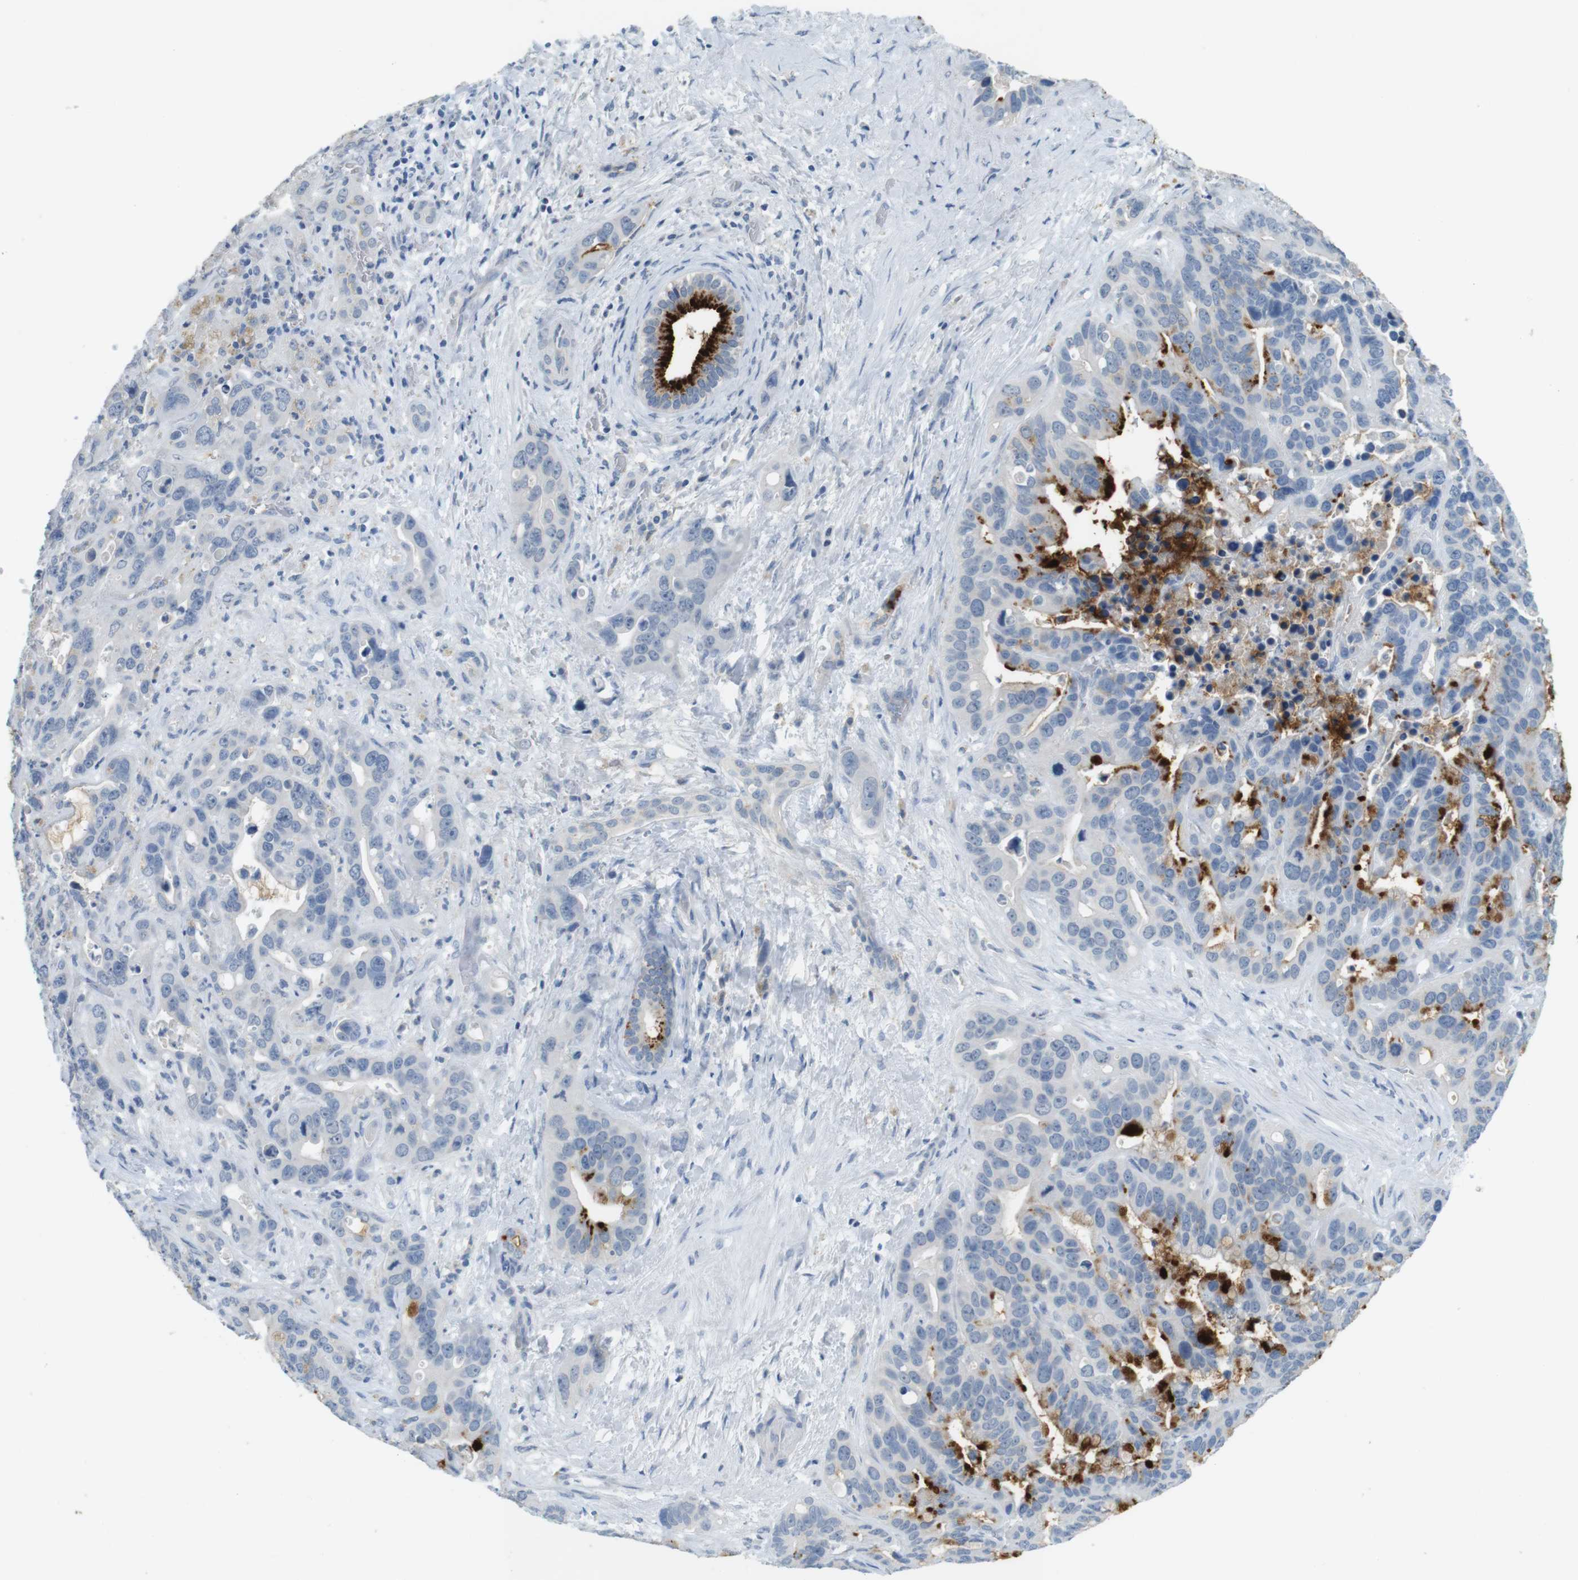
{"staining": {"intensity": "moderate", "quantity": "<25%", "location": "cytoplasmic/membranous"}, "tissue": "liver cancer", "cell_type": "Tumor cells", "image_type": "cancer", "snomed": [{"axis": "morphology", "description": "Cholangiocarcinoma"}, {"axis": "topography", "description": "Liver"}], "caption": "Liver cholangiocarcinoma stained with DAB immunohistochemistry (IHC) shows low levels of moderate cytoplasmic/membranous staining in about <25% of tumor cells.", "gene": "MUC5B", "patient": {"sex": "female", "age": 65}}